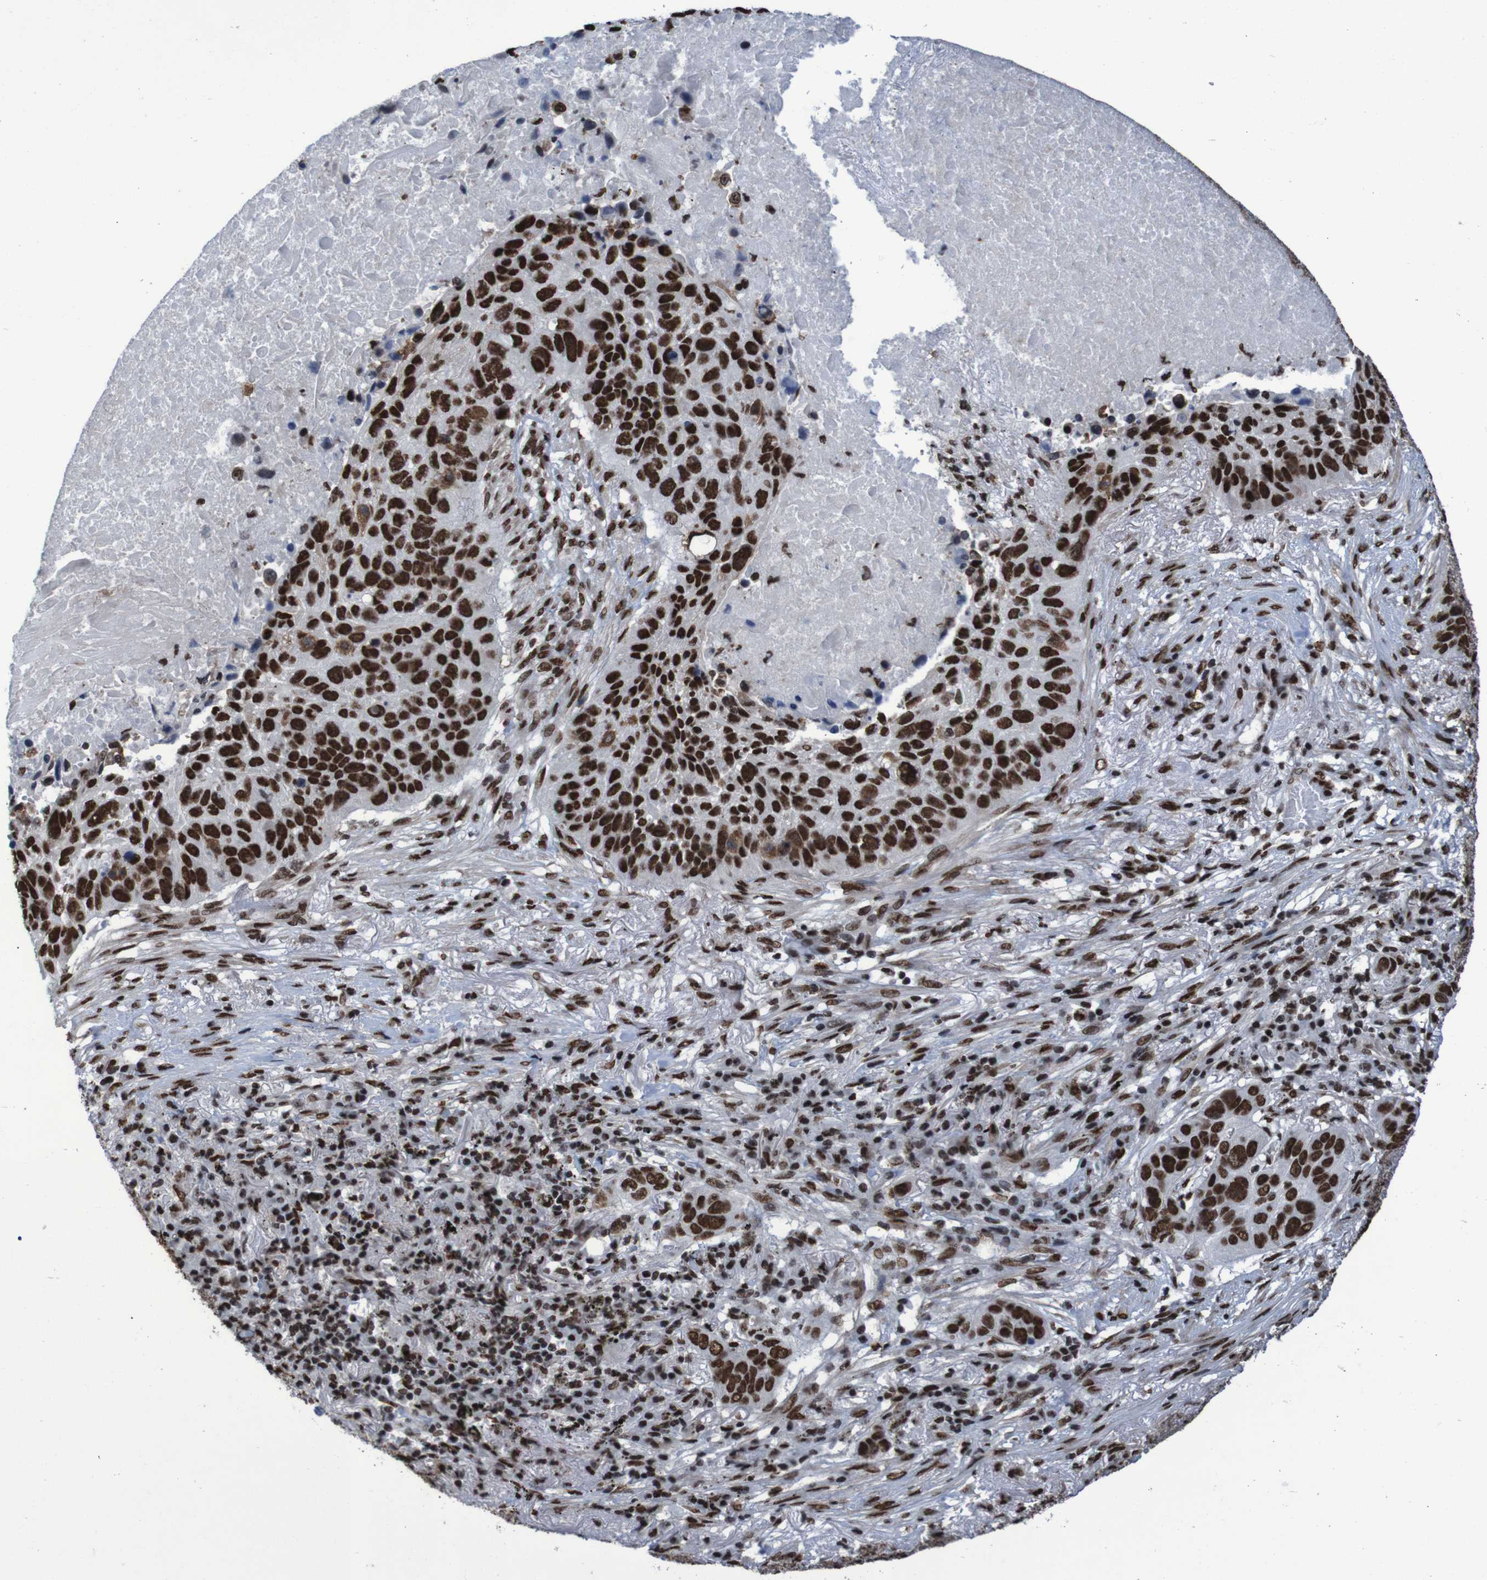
{"staining": {"intensity": "strong", "quantity": ">75%", "location": "nuclear"}, "tissue": "lung cancer", "cell_type": "Tumor cells", "image_type": "cancer", "snomed": [{"axis": "morphology", "description": "Squamous cell carcinoma, NOS"}, {"axis": "topography", "description": "Lung"}], "caption": "IHC histopathology image of neoplastic tissue: lung cancer (squamous cell carcinoma) stained using immunohistochemistry (IHC) demonstrates high levels of strong protein expression localized specifically in the nuclear of tumor cells, appearing as a nuclear brown color.", "gene": "HNRNPR", "patient": {"sex": "male", "age": 57}}